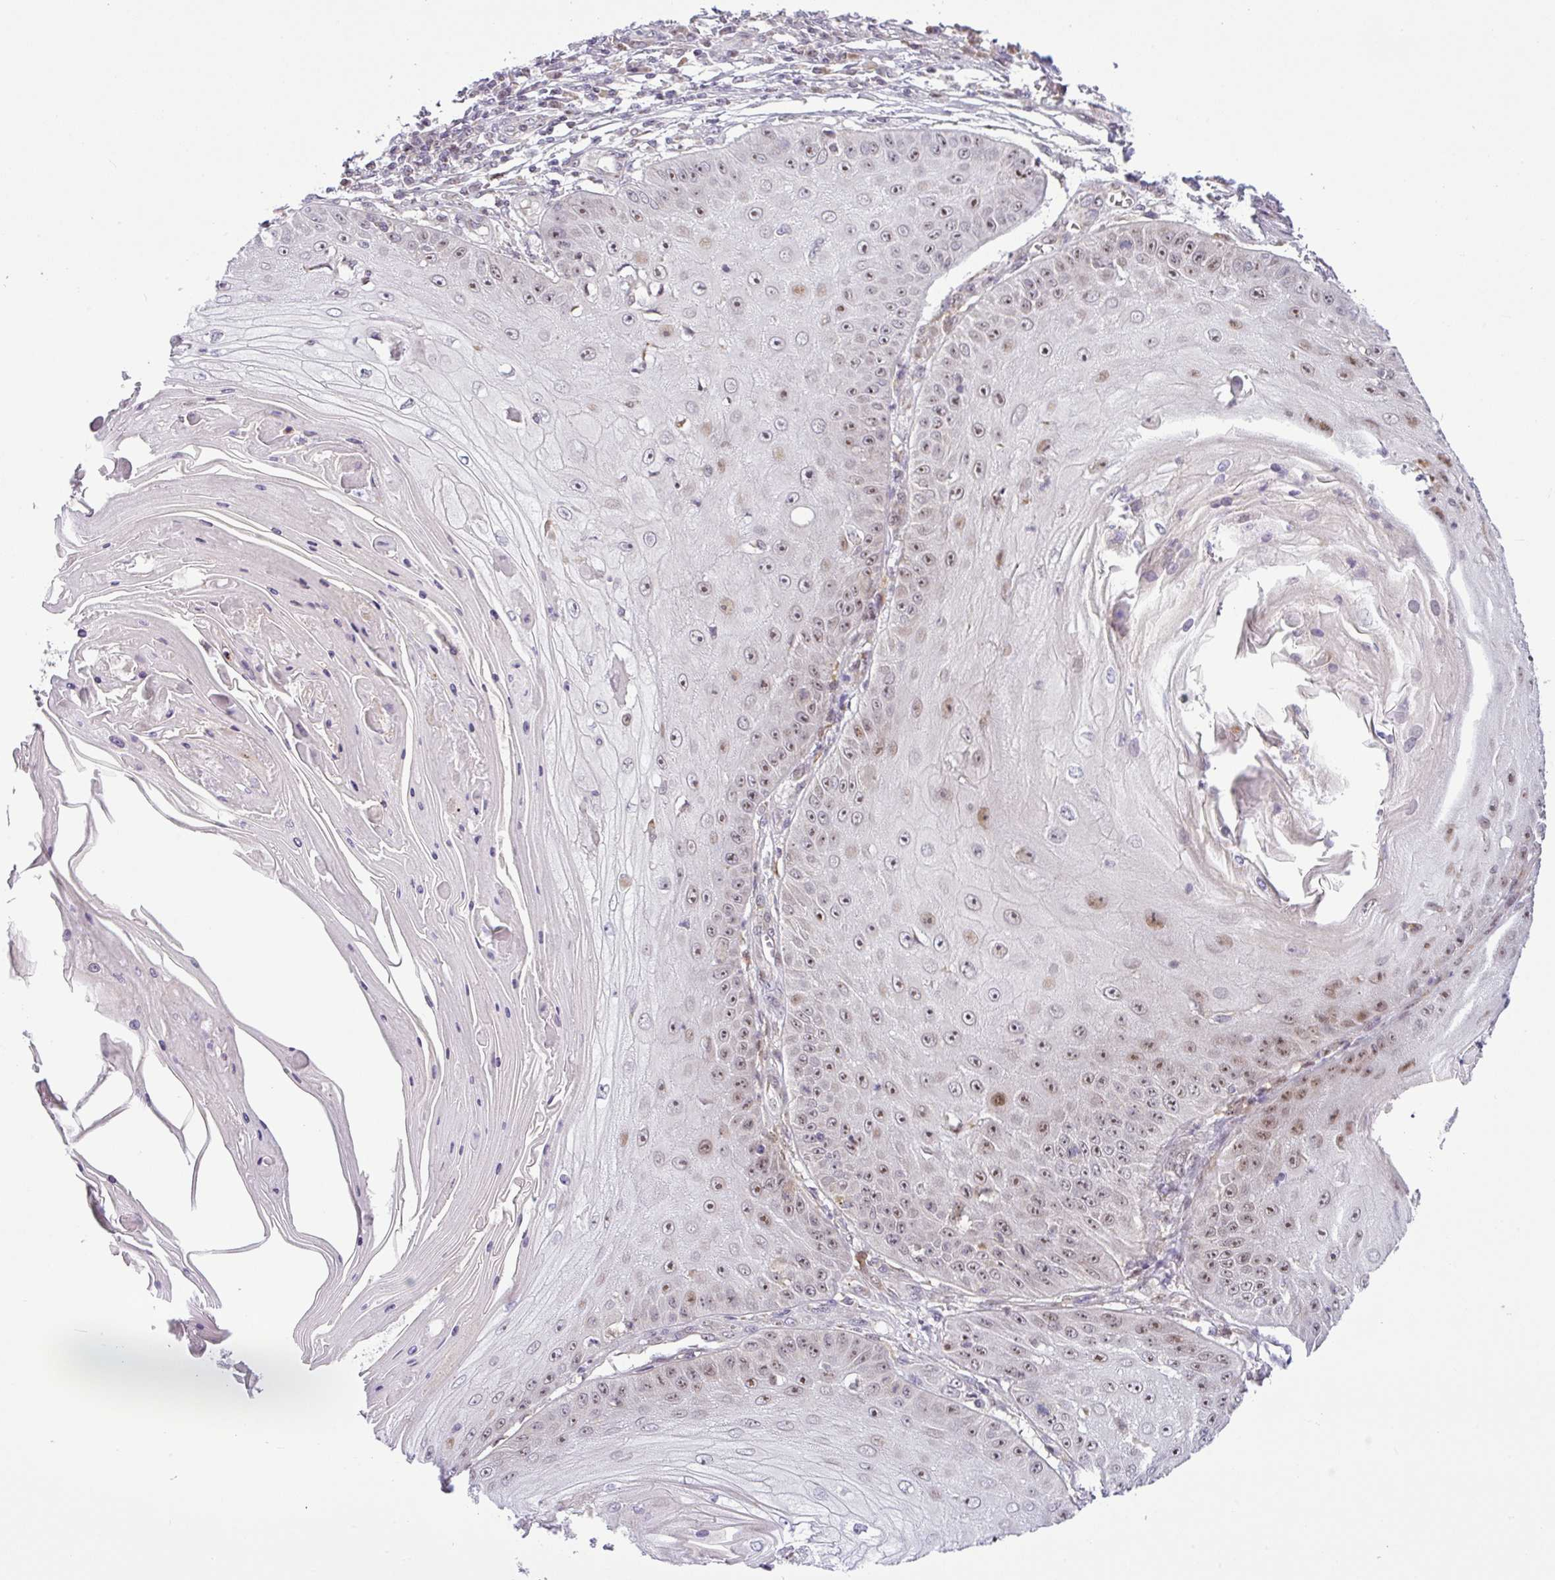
{"staining": {"intensity": "moderate", "quantity": "<25%", "location": "nuclear"}, "tissue": "skin cancer", "cell_type": "Tumor cells", "image_type": "cancer", "snomed": [{"axis": "morphology", "description": "Squamous cell carcinoma, NOS"}, {"axis": "topography", "description": "Skin"}], "caption": "The micrograph exhibits immunohistochemical staining of skin cancer. There is moderate nuclear positivity is identified in about <25% of tumor cells. (IHC, brightfield microscopy, high magnification).", "gene": "NDUFB2", "patient": {"sex": "male", "age": 70}}